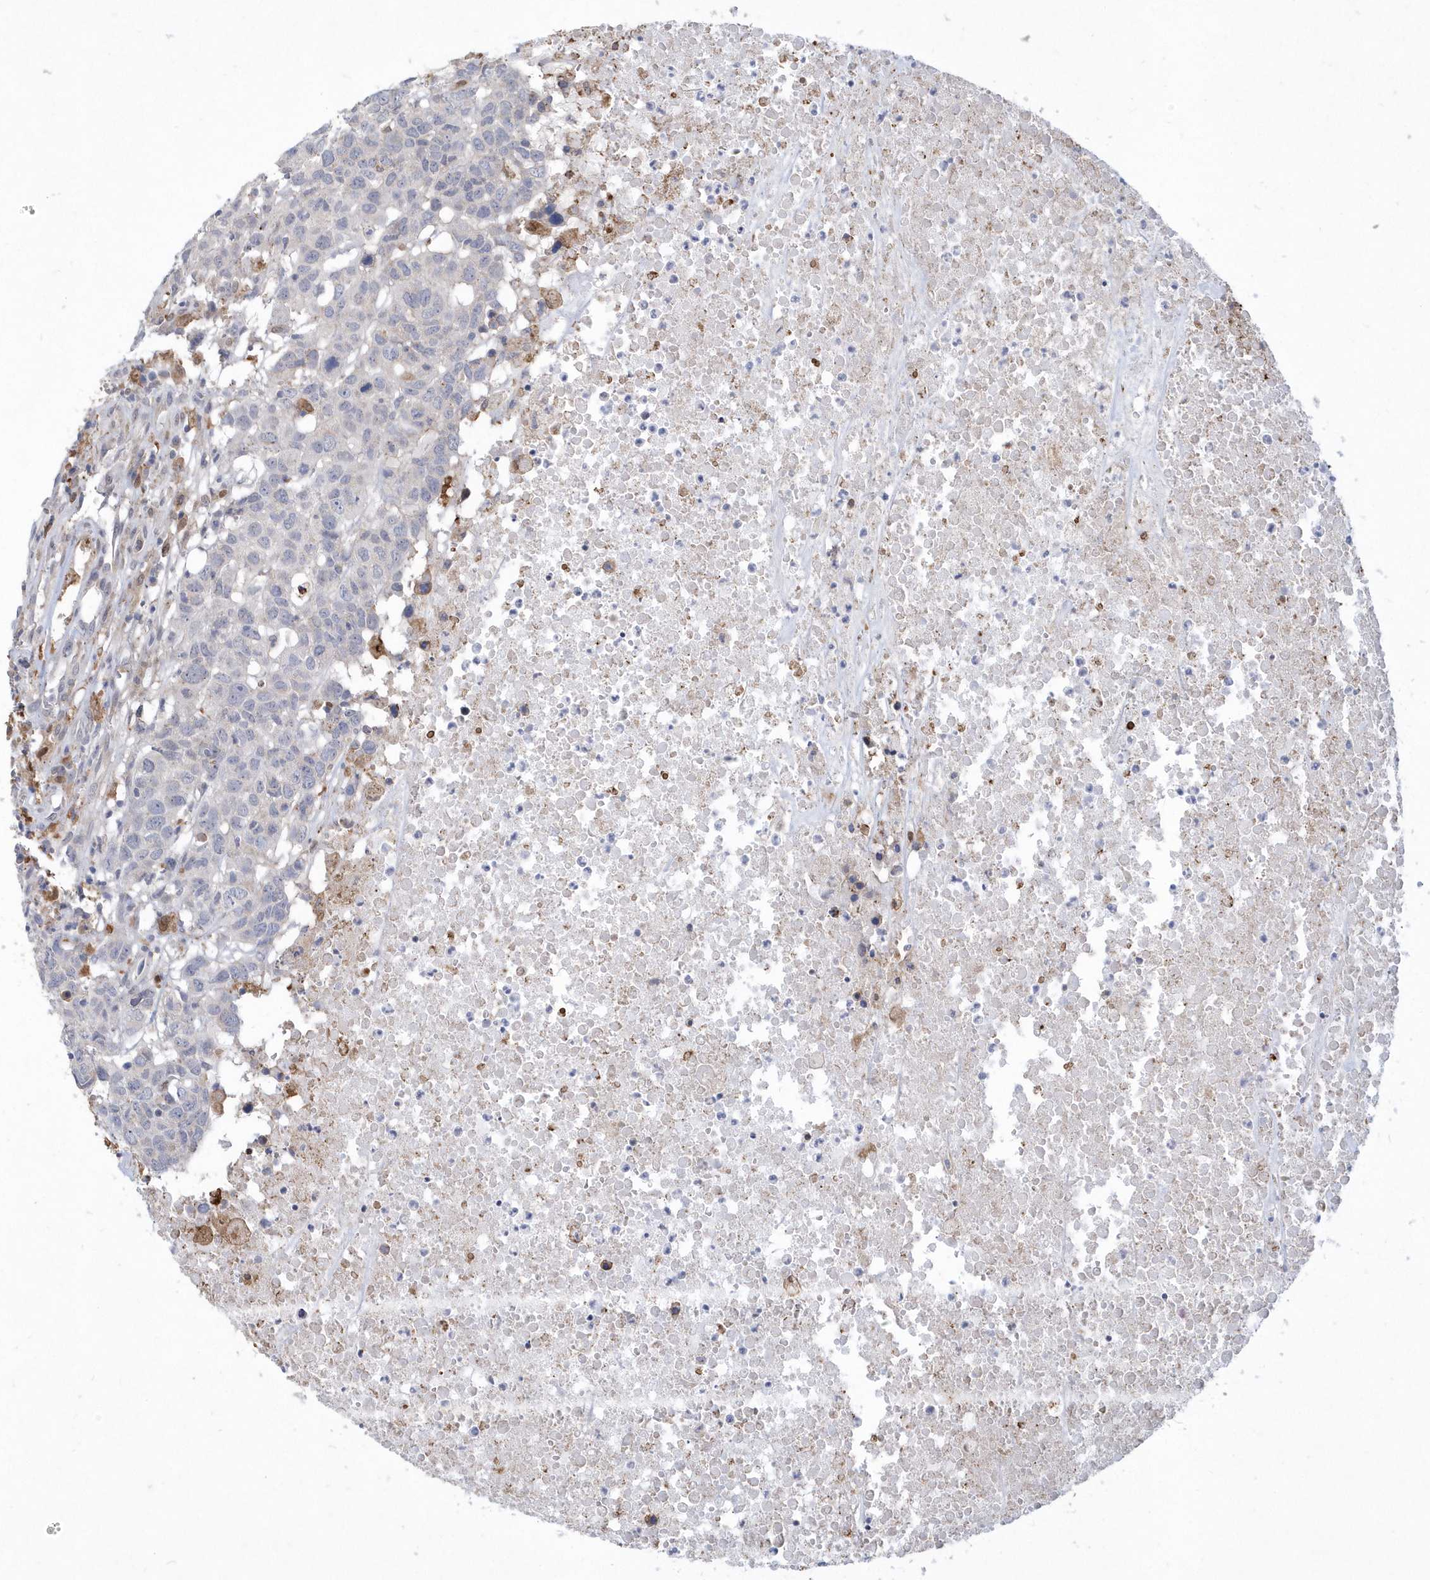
{"staining": {"intensity": "negative", "quantity": "none", "location": "none"}, "tissue": "head and neck cancer", "cell_type": "Tumor cells", "image_type": "cancer", "snomed": [{"axis": "morphology", "description": "Squamous cell carcinoma, NOS"}, {"axis": "topography", "description": "Head-Neck"}], "caption": "High power microscopy micrograph of an immunohistochemistry histopathology image of squamous cell carcinoma (head and neck), revealing no significant staining in tumor cells.", "gene": "TSPEAR", "patient": {"sex": "male", "age": 66}}